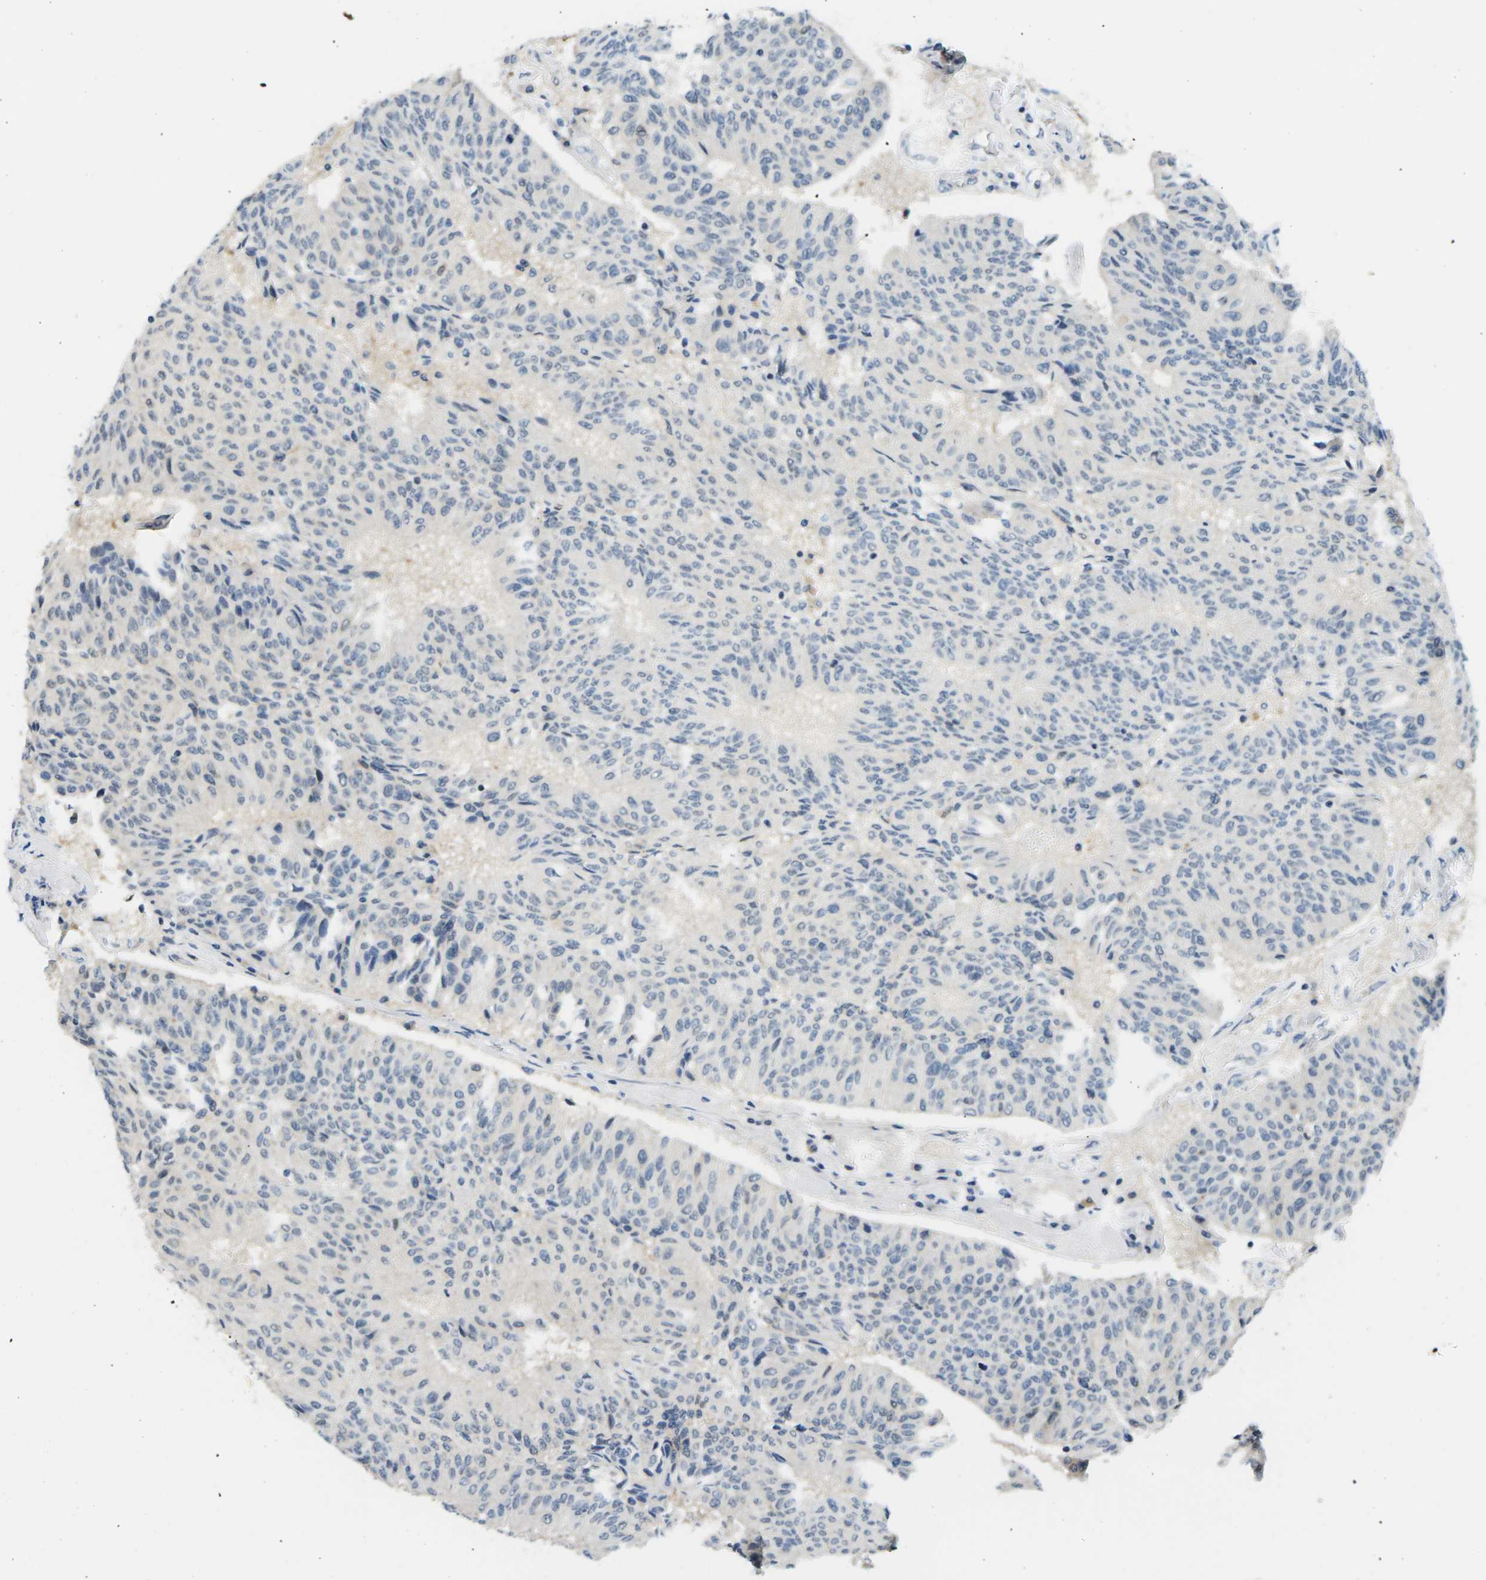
{"staining": {"intensity": "negative", "quantity": "none", "location": "none"}, "tissue": "urothelial cancer", "cell_type": "Tumor cells", "image_type": "cancer", "snomed": [{"axis": "morphology", "description": "Urothelial carcinoma, High grade"}, {"axis": "topography", "description": "Urinary bladder"}], "caption": "Immunohistochemistry (IHC) of human urothelial cancer shows no expression in tumor cells.", "gene": "PSAT1", "patient": {"sex": "male", "age": 66}}